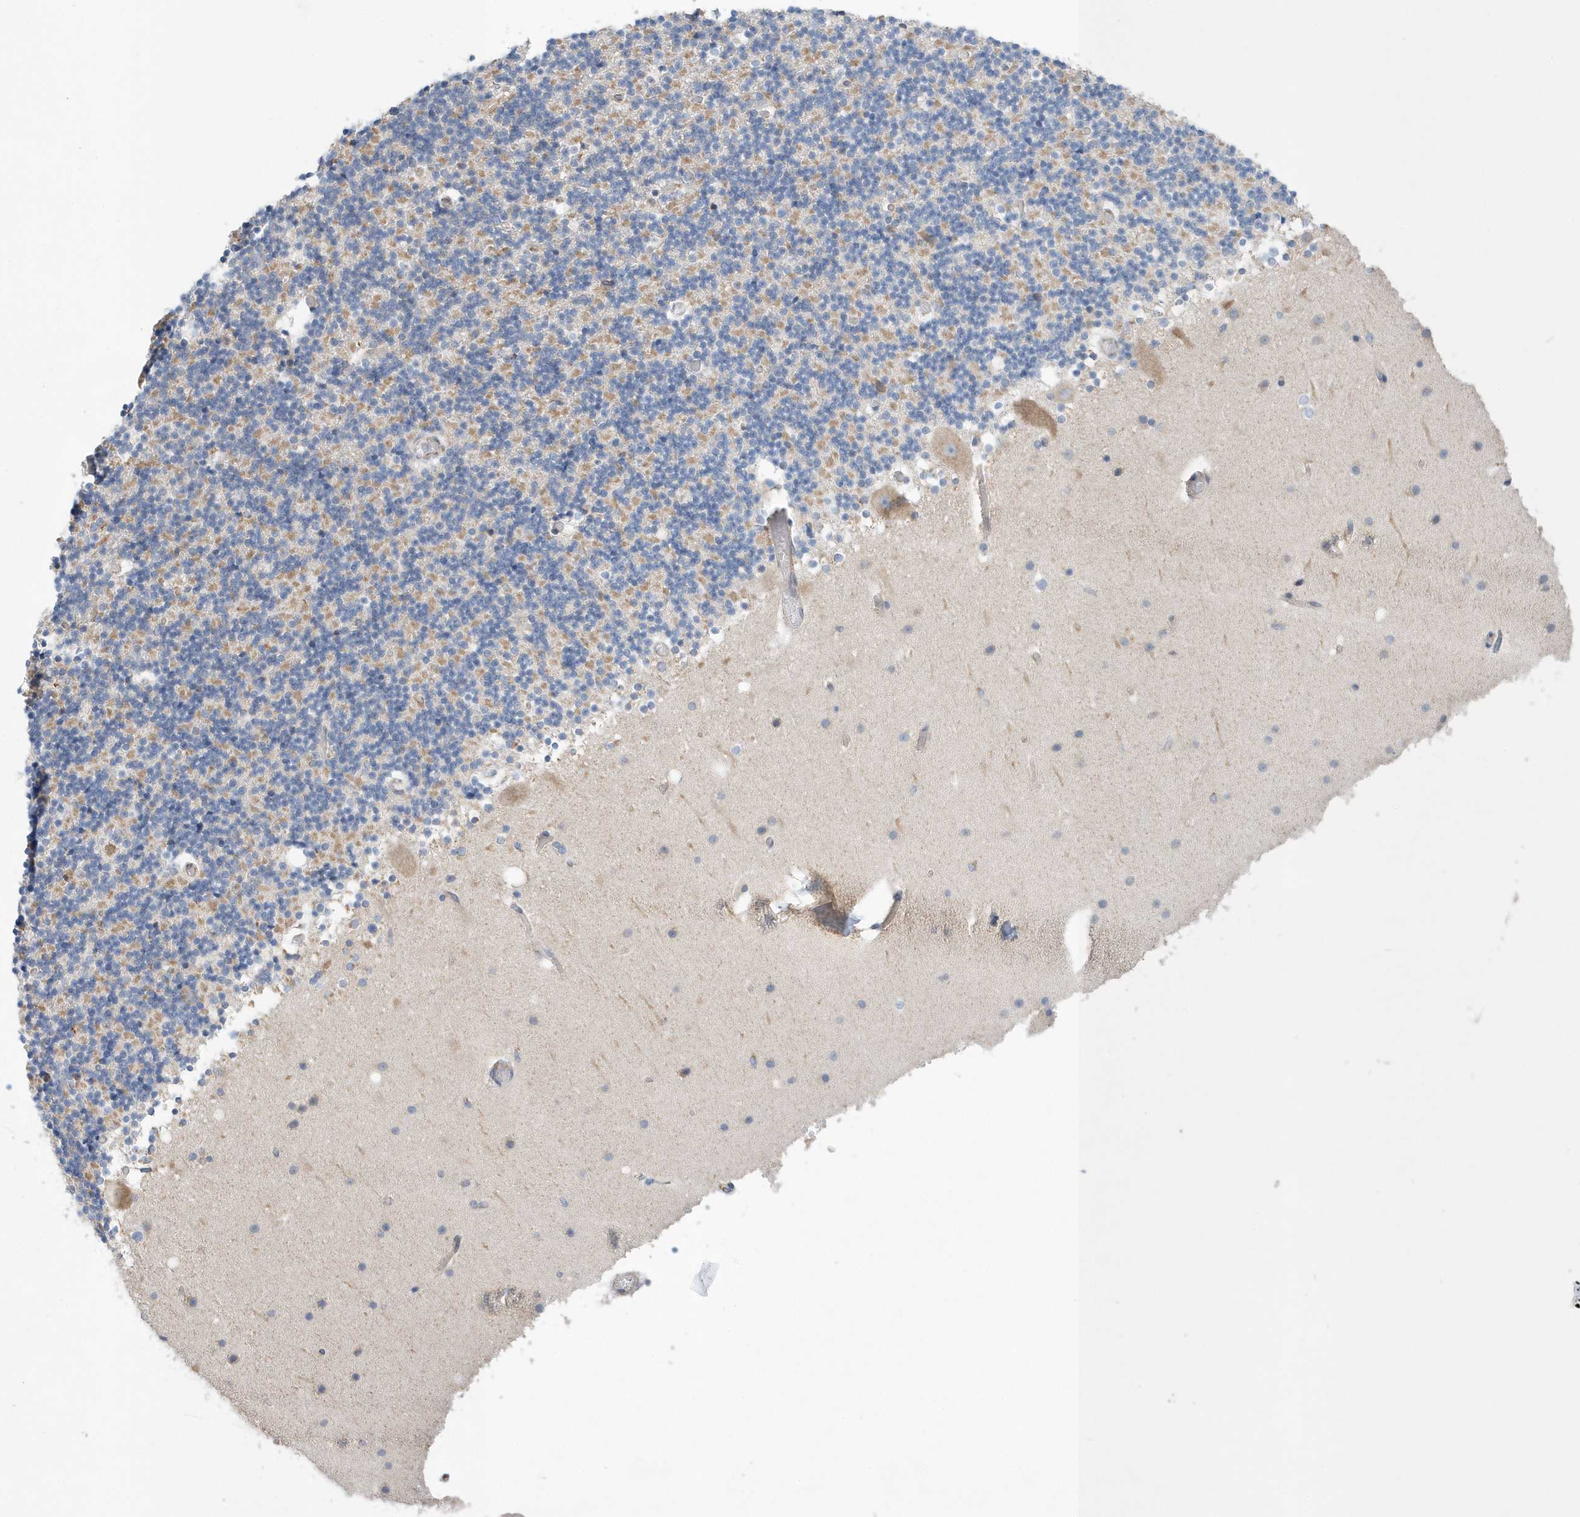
{"staining": {"intensity": "moderate", "quantity": "<25%", "location": "cytoplasmic/membranous"}, "tissue": "cerebellum", "cell_type": "Cells in granular layer", "image_type": "normal", "snomed": [{"axis": "morphology", "description": "Normal tissue, NOS"}, {"axis": "topography", "description": "Cerebellum"}], "caption": "Moderate cytoplasmic/membranous staining for a protein is appreciated in about <25% of cells in granular layer of unremarkable cerebellum using IHC.", "gene": "SPATA5", "patient": {"sex": "male", "age": 57}}